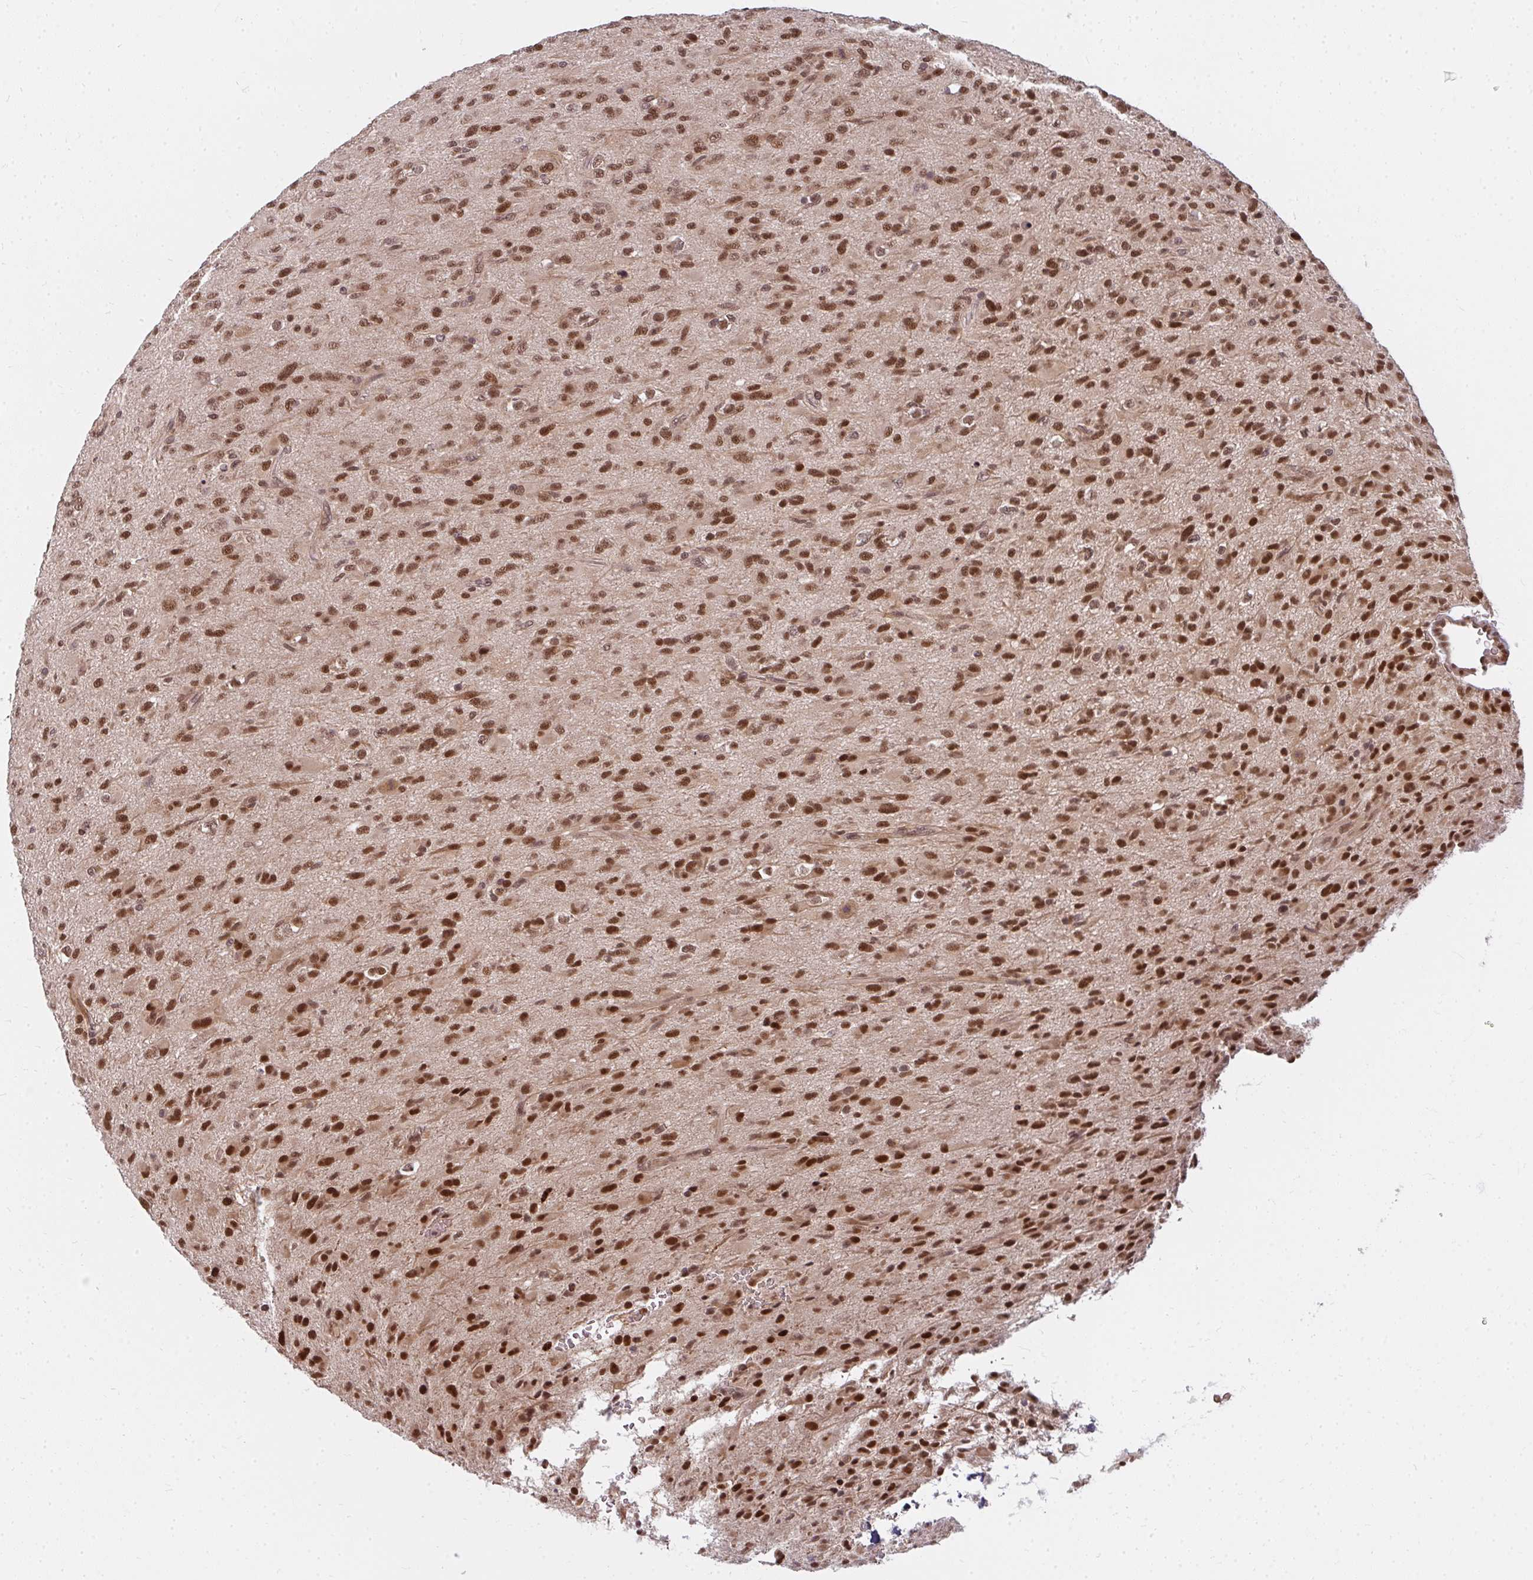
{"staining": {"intensity": "strong", "quantity": ">75%", "location": "nuclear"}, "tissue": "glioma", "cell_type": "Tumor cells", "image_type": "cancer", "snomed": [{"axis": "morphology", "description": "Glioma, malignant, Low grade"}, {"axis": "topography", "description": "Brain"}], "caption": "A high amount of strong nuclear positivity is appreciated in approximately >75% of tumor cells in glioma tissue.", "gene": "GTF3C6", "patient": {"sex": "male", "age": 65}}